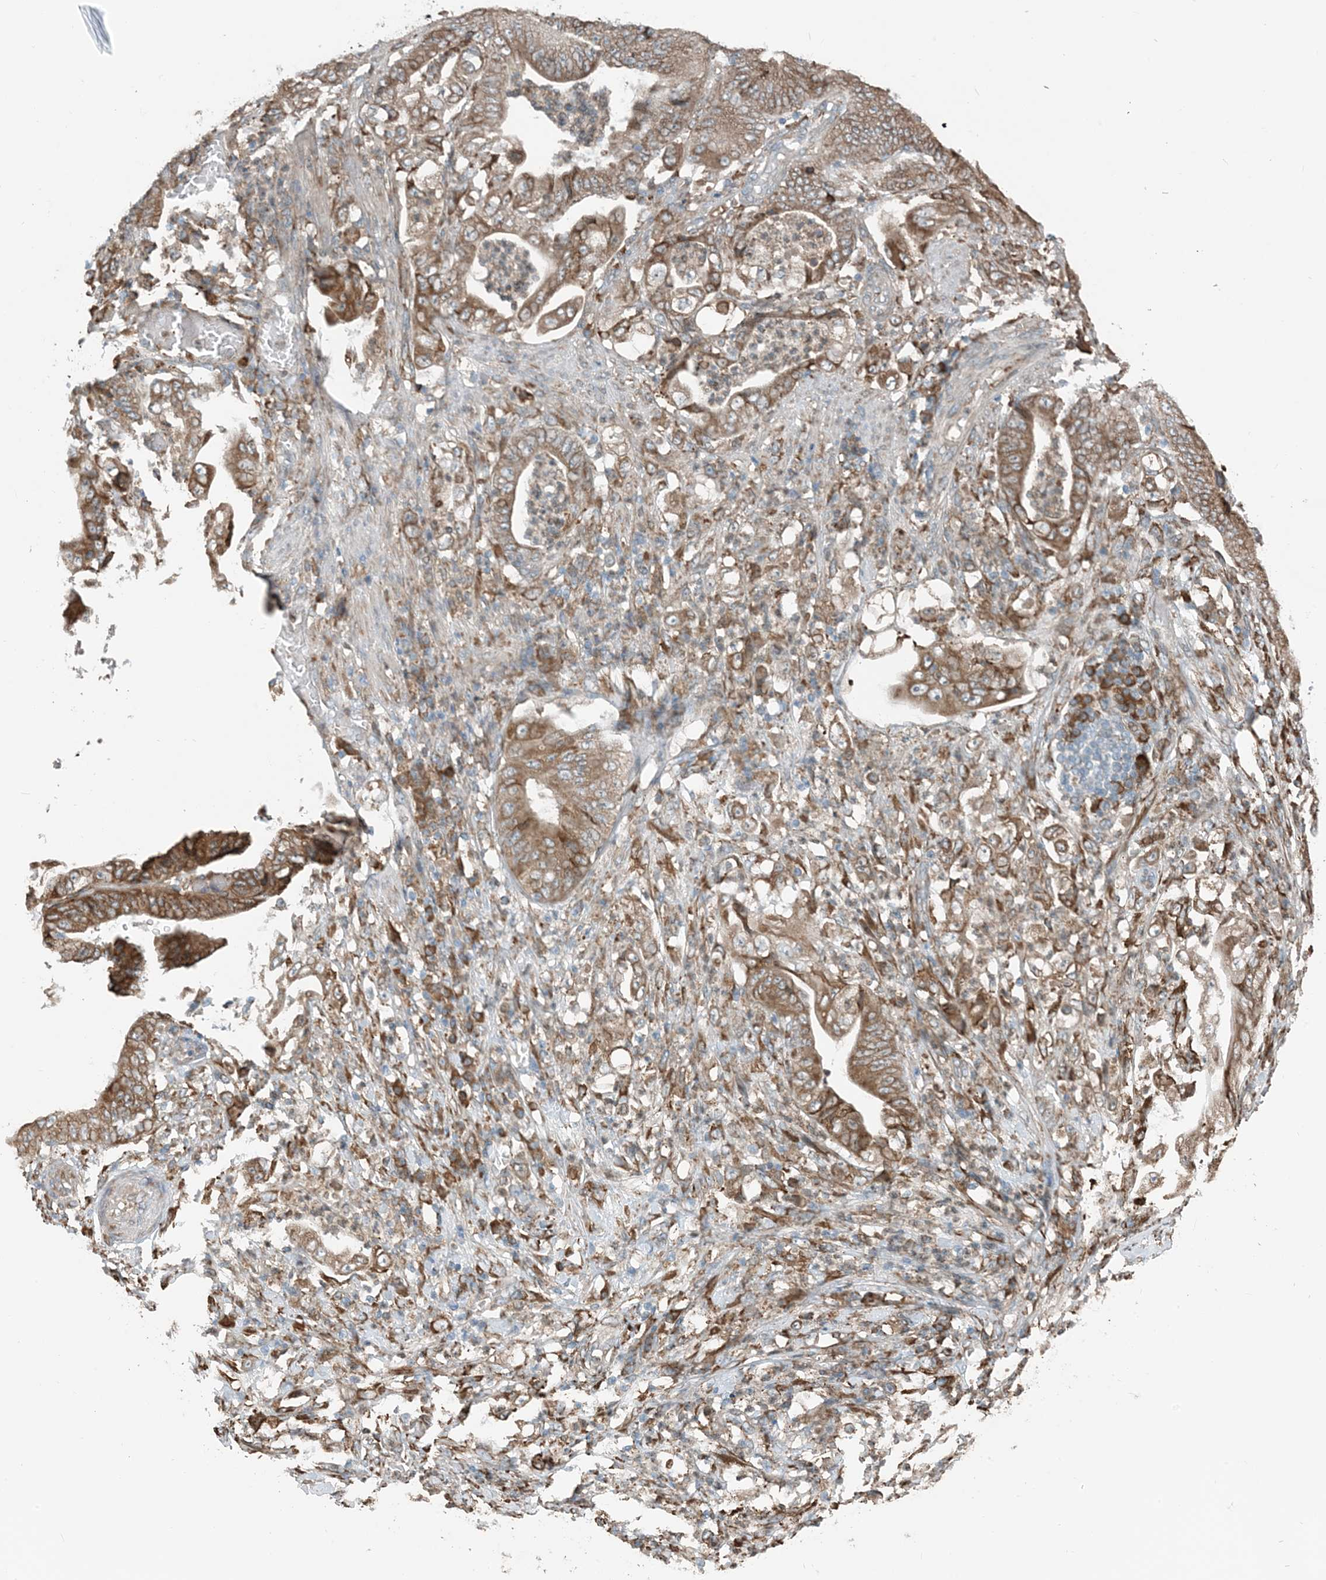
{"staining": {"intensity": "moderate", "quantity": ">75%", "location": "cytoplasmic/membranous"}, "tissue": "stomach cancer", "cell_type": "Tumor cells", "image_type": "cancer", "snomed": [{"axis": "morphology", "description": "Adenocarcinoma, NOS"}, {"axis": "topography", "description": "Stomach"}], "caption": "Protein analysis of adenocarcinoma (stomach) tissue exhibits moderate cytoplasmic/membranous expression in approximately >75% of tumor cells.", "gene": "CERKL", "patient": {"sex": "female", "age": 73}}